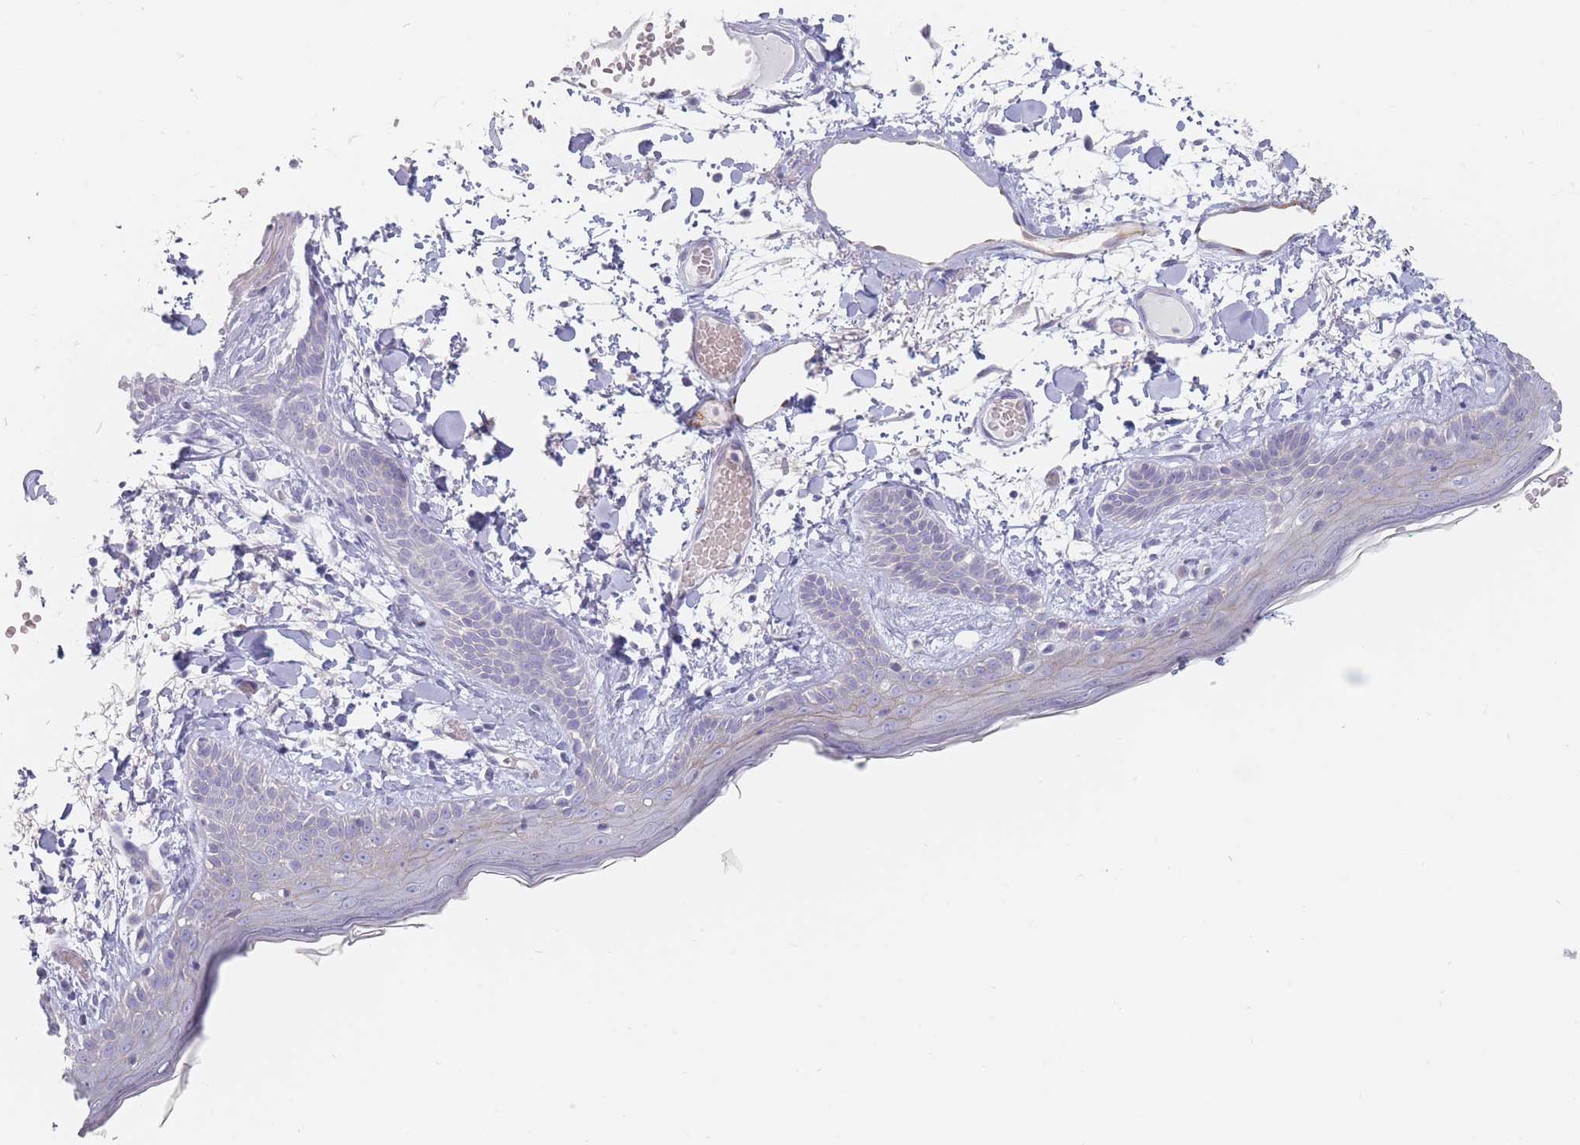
{"staining": {"intensity": "negative", "quantity": "none", "location": "none"}, "tissue": "skin", "cell_type": "Fibroblasts", "image_type": "normal", "snomed": [{"axis": "morphology", "description": "Normal tissue, NOS"}, {"axis": "topography", "description": "Skin"}], "caption": "Immunohistochemistry (IHC) histopathology image of unremarkable human skin stained for a protein (brown), which demonstrates no staining in fibroblasts.", "gene": "ERBIN", "patient": {"sex": "male", "age": 79}}